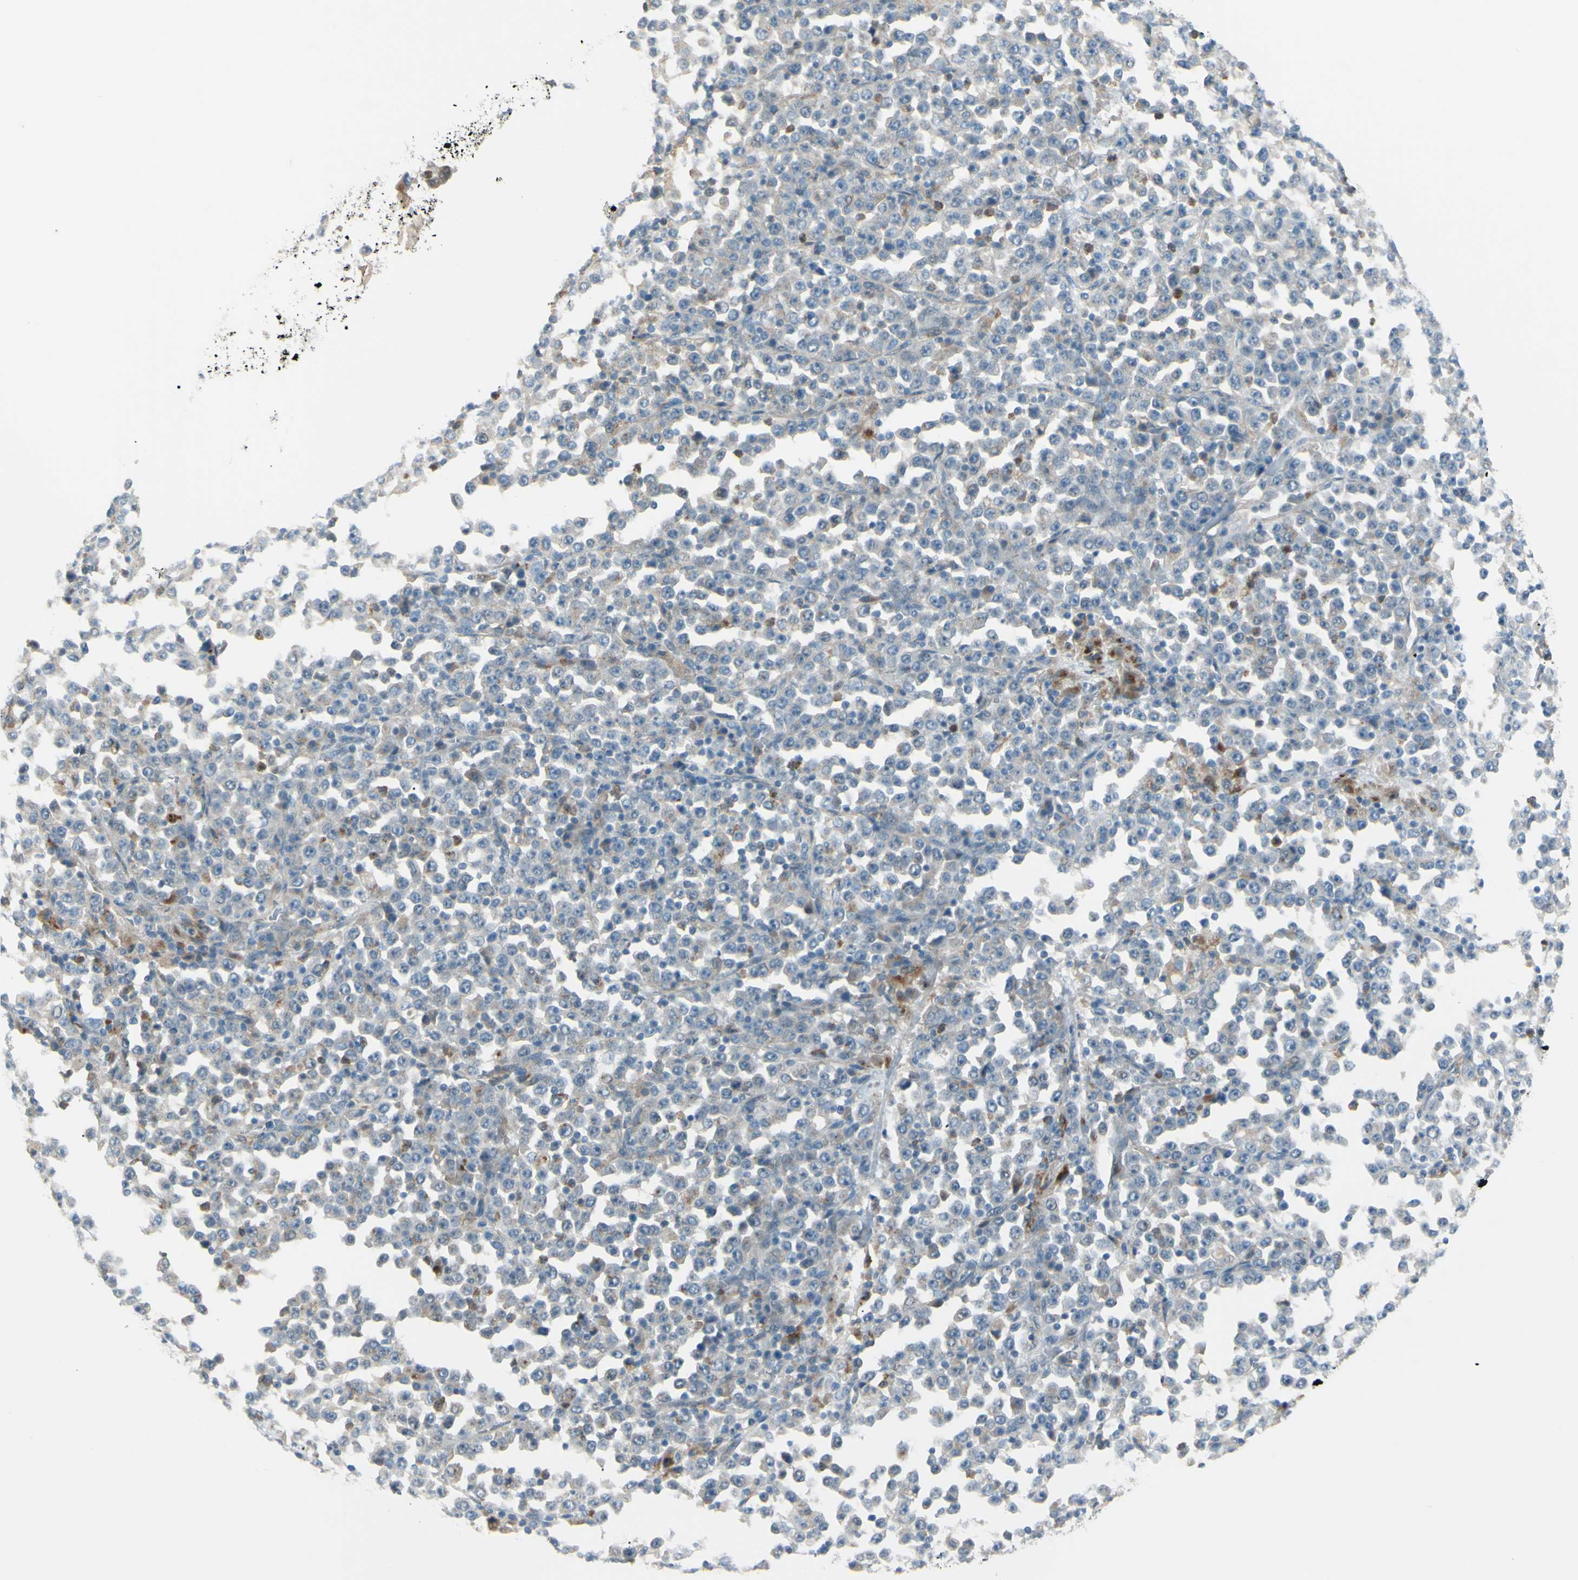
{"staining": {"intensity": "weak", "quantity": "25%-75%", "location": "cytoplasmic/membranous"}, "tissue": "stomach cancer", "cell_type": "Tumor cells", "image_type": "cancer", "snomed": [{"axis": "morphology", "description": "Normal tissue, NOS"}, {"axis": "morphology", "description": "Adenocarcinoma, NOS"}, {"axis": "topography", "description": "Stomach, upper"}, {"axis": "topography", "description": "Stomach"}], "caption": "Protein staining reveals weak cytoplasmic/membranous expression in about 25%-75% of tumor cells in adenocarcinoma (stomach).", "gene": "LMTK2", "patient": {"sex": "male", "age": 59}}